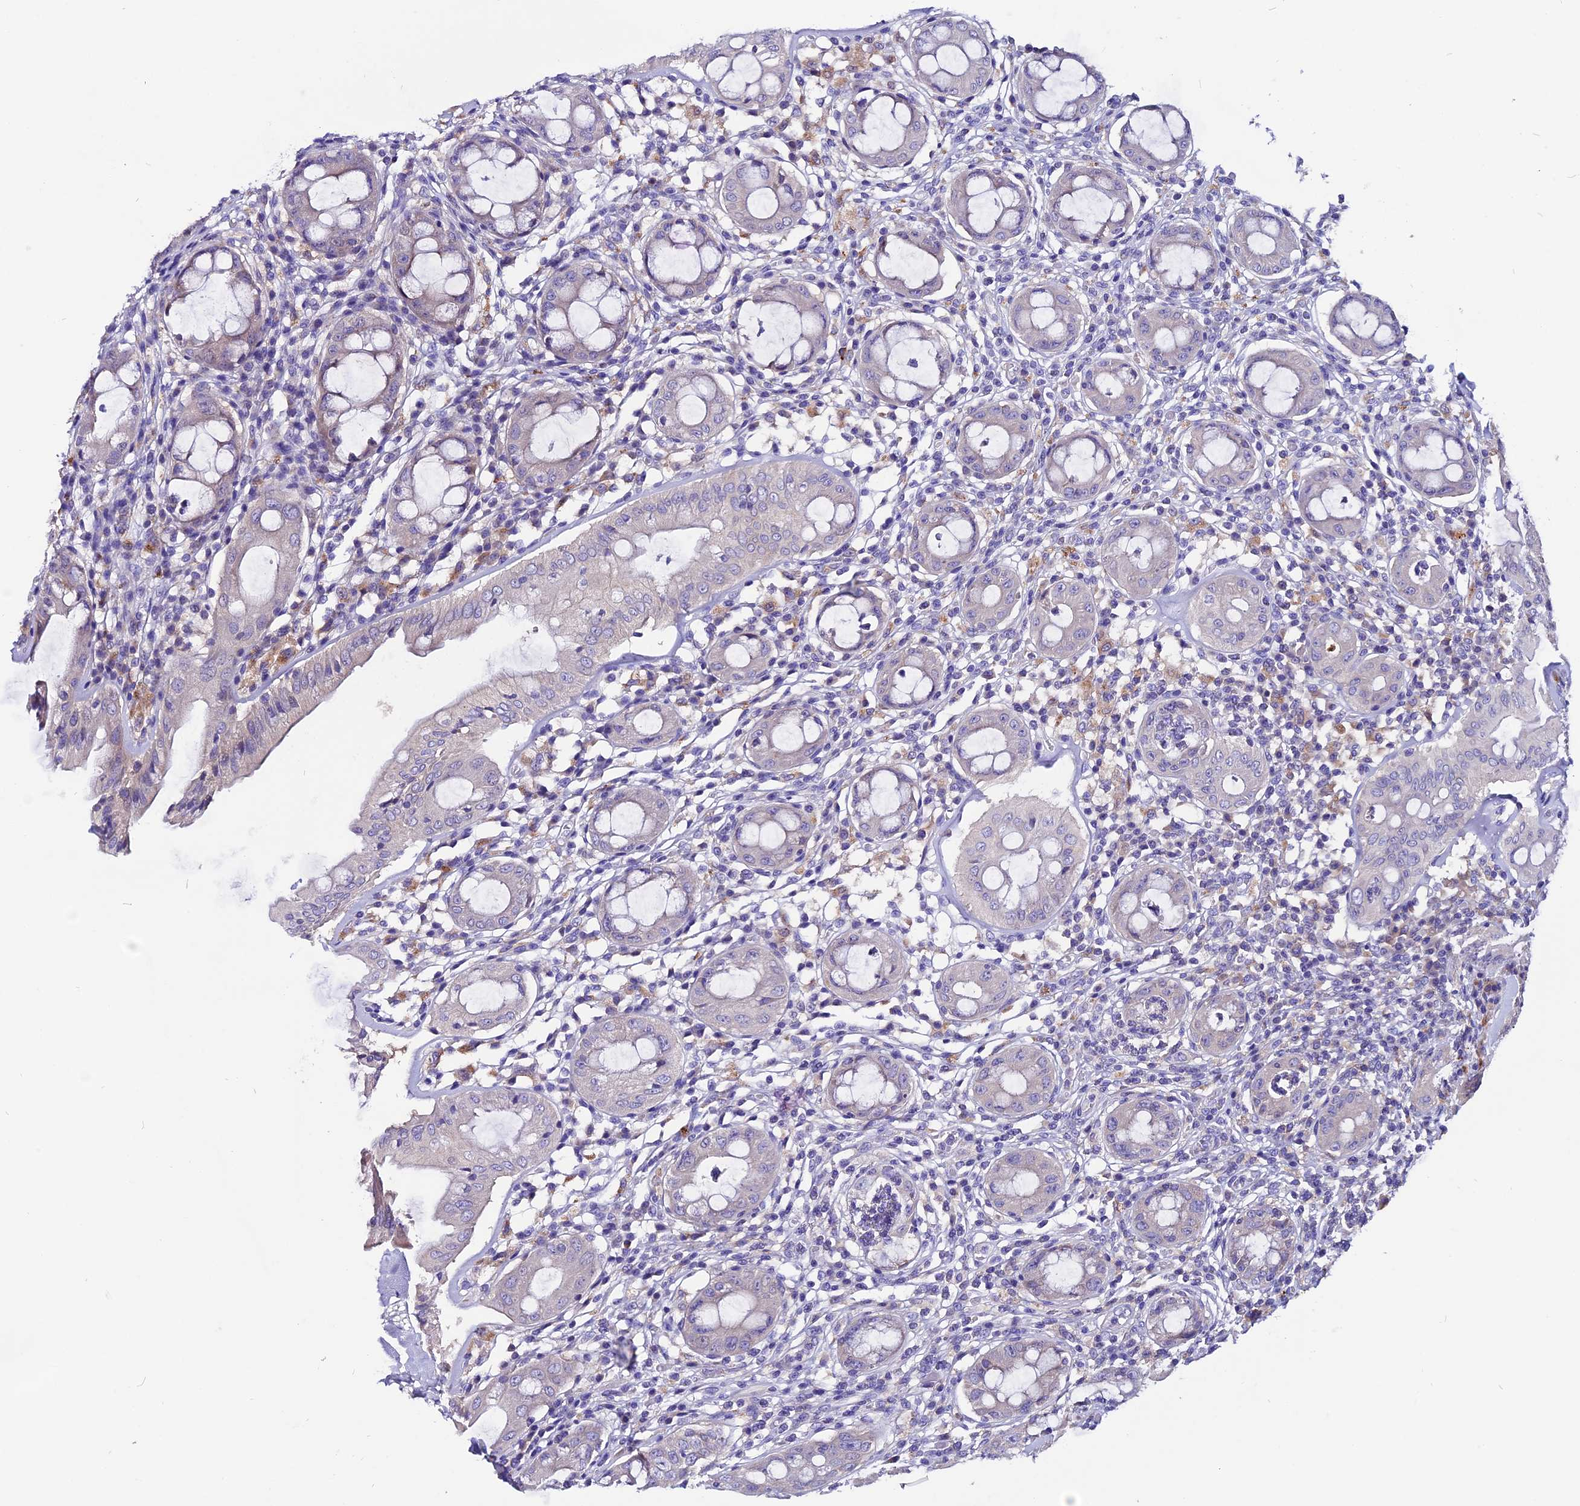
{"staining": {"intensity": "weak", "quantity": "25%-75%", "location": "cytoplasmic/membranous"}, "tissue": "rectum", "cell_type": "Glandular cells", "image_type": "normal", "snomed": [{"axis": "morphology", "description": "Normal tissue, NOS"}, {"axis": "topography", "description": "Rectum"}], "caption": "IHC staining of unremarkable rectum, which reveals low levels of weak cytoplasmic/membranous positivity in about 25%-75% of glandular cells indicating weak cytoplasmic/membranous protein expression. The staining was performed using DAB (brown) for protein detection and nuclei were counterstained in hematoxylin (blue).", "gene": "CCBE1", "patient": {"sex": "female", "age": 57}}